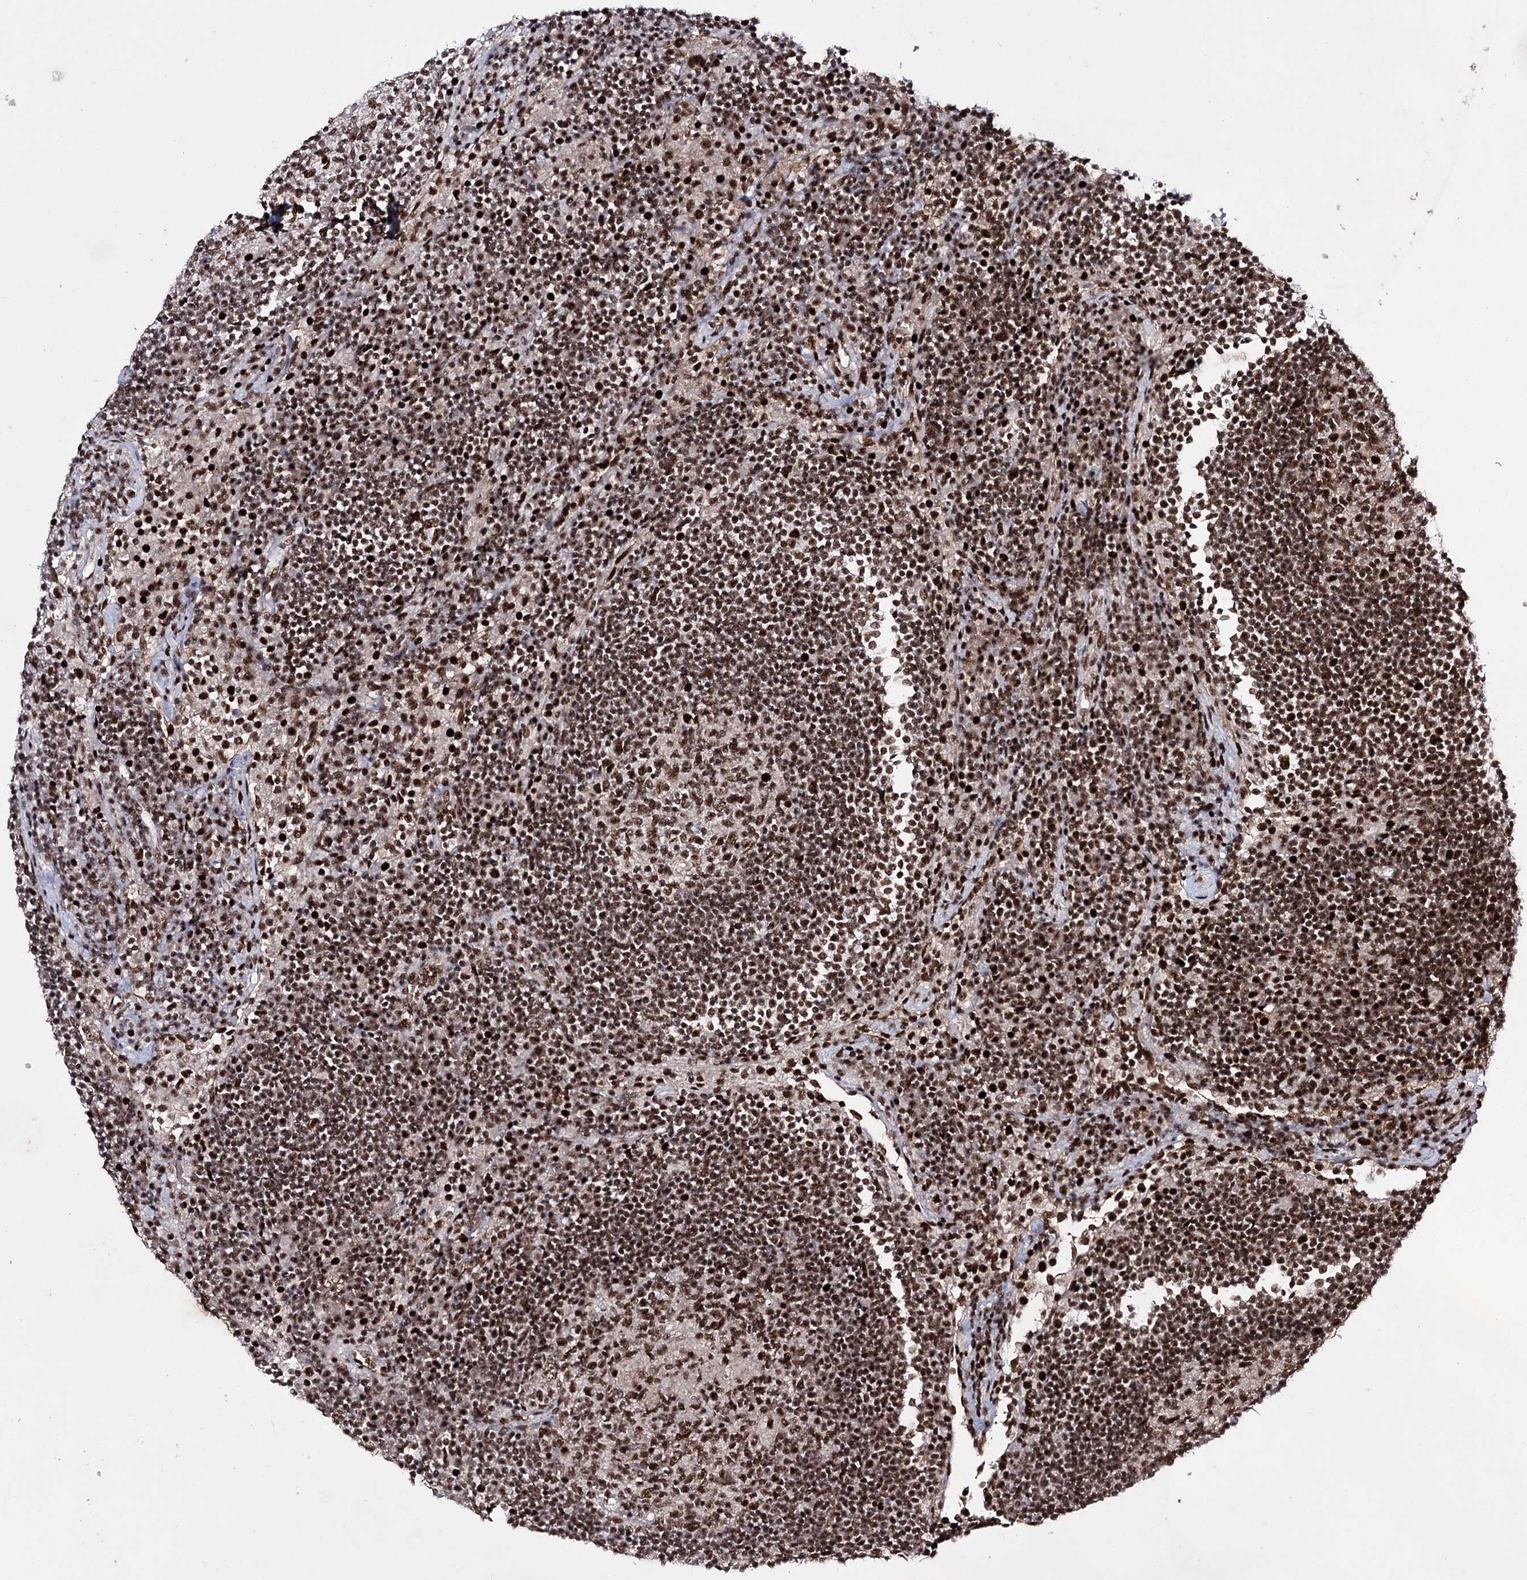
{"staining": {"intensity": "strong", "quantity": ">75%", "location": "nuclear"}, "tissue": "lymph node", "cell_type": "Germinal center cells", "image_type": "normal", "snomed": [{"axis": "morphology", "description": "Normal tissue, NOS"}, {"axis": "topography", "description": "Lymph node"}], "caption": "Human lymph node stained with a brown dye exhibits strong nuclear positive positivity in approximately >75% of germinal center cells.", "gene": "PRPF40A", "patient": {"sex": "female", "age": 53}}